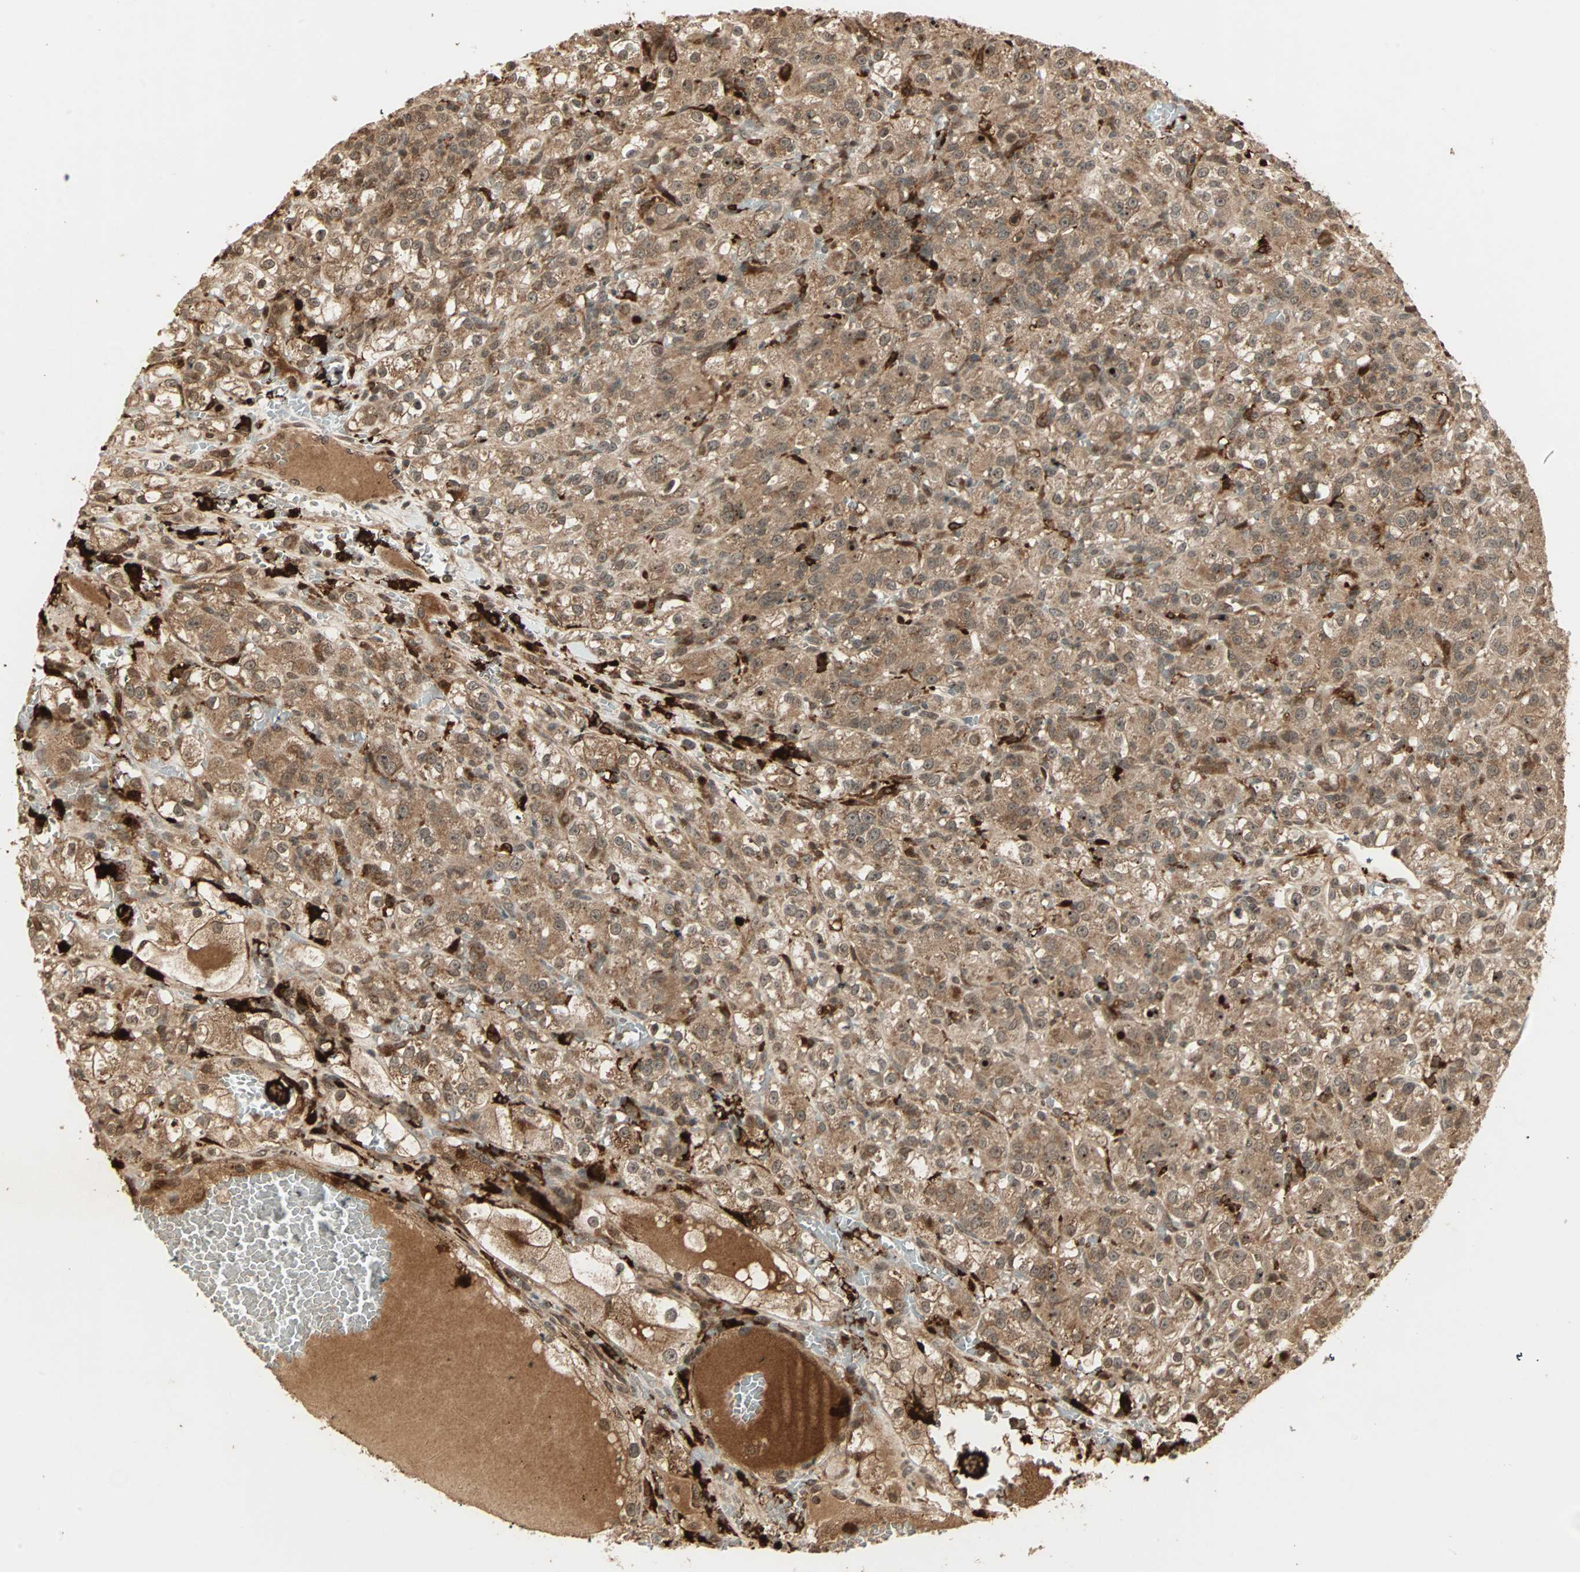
{"staining": {"intensity": "moderate", "quantity": ">75%", "location": "cytoplasmic/membranous"}, "tissue": "renal cancer", "cell_type": "Tumor cells", "image_type": "cancer", "snomed": [{"axis": "morphology", "description": "Normal tissue, NOS"}, {"axis": "morphology", "description": "Adenocarcinoma, NOS"}, {"axis": "topography", "description": "Kidney"}], "caption": "Renal cancer (adenocarcinoma) stained with DAB immunohistochemistry (IHC) shows medium levels of moderate cytoplasmic/membranous positivity in about >75% of tumor cells. (Stains: DAB (3,3'-diaminobenzidine) in brown, nuclei in blue, Microscopy: brightfield microscopy at high magnification).", "gene": "RFFL", "patient": {"sex": "male", "age": 61}}